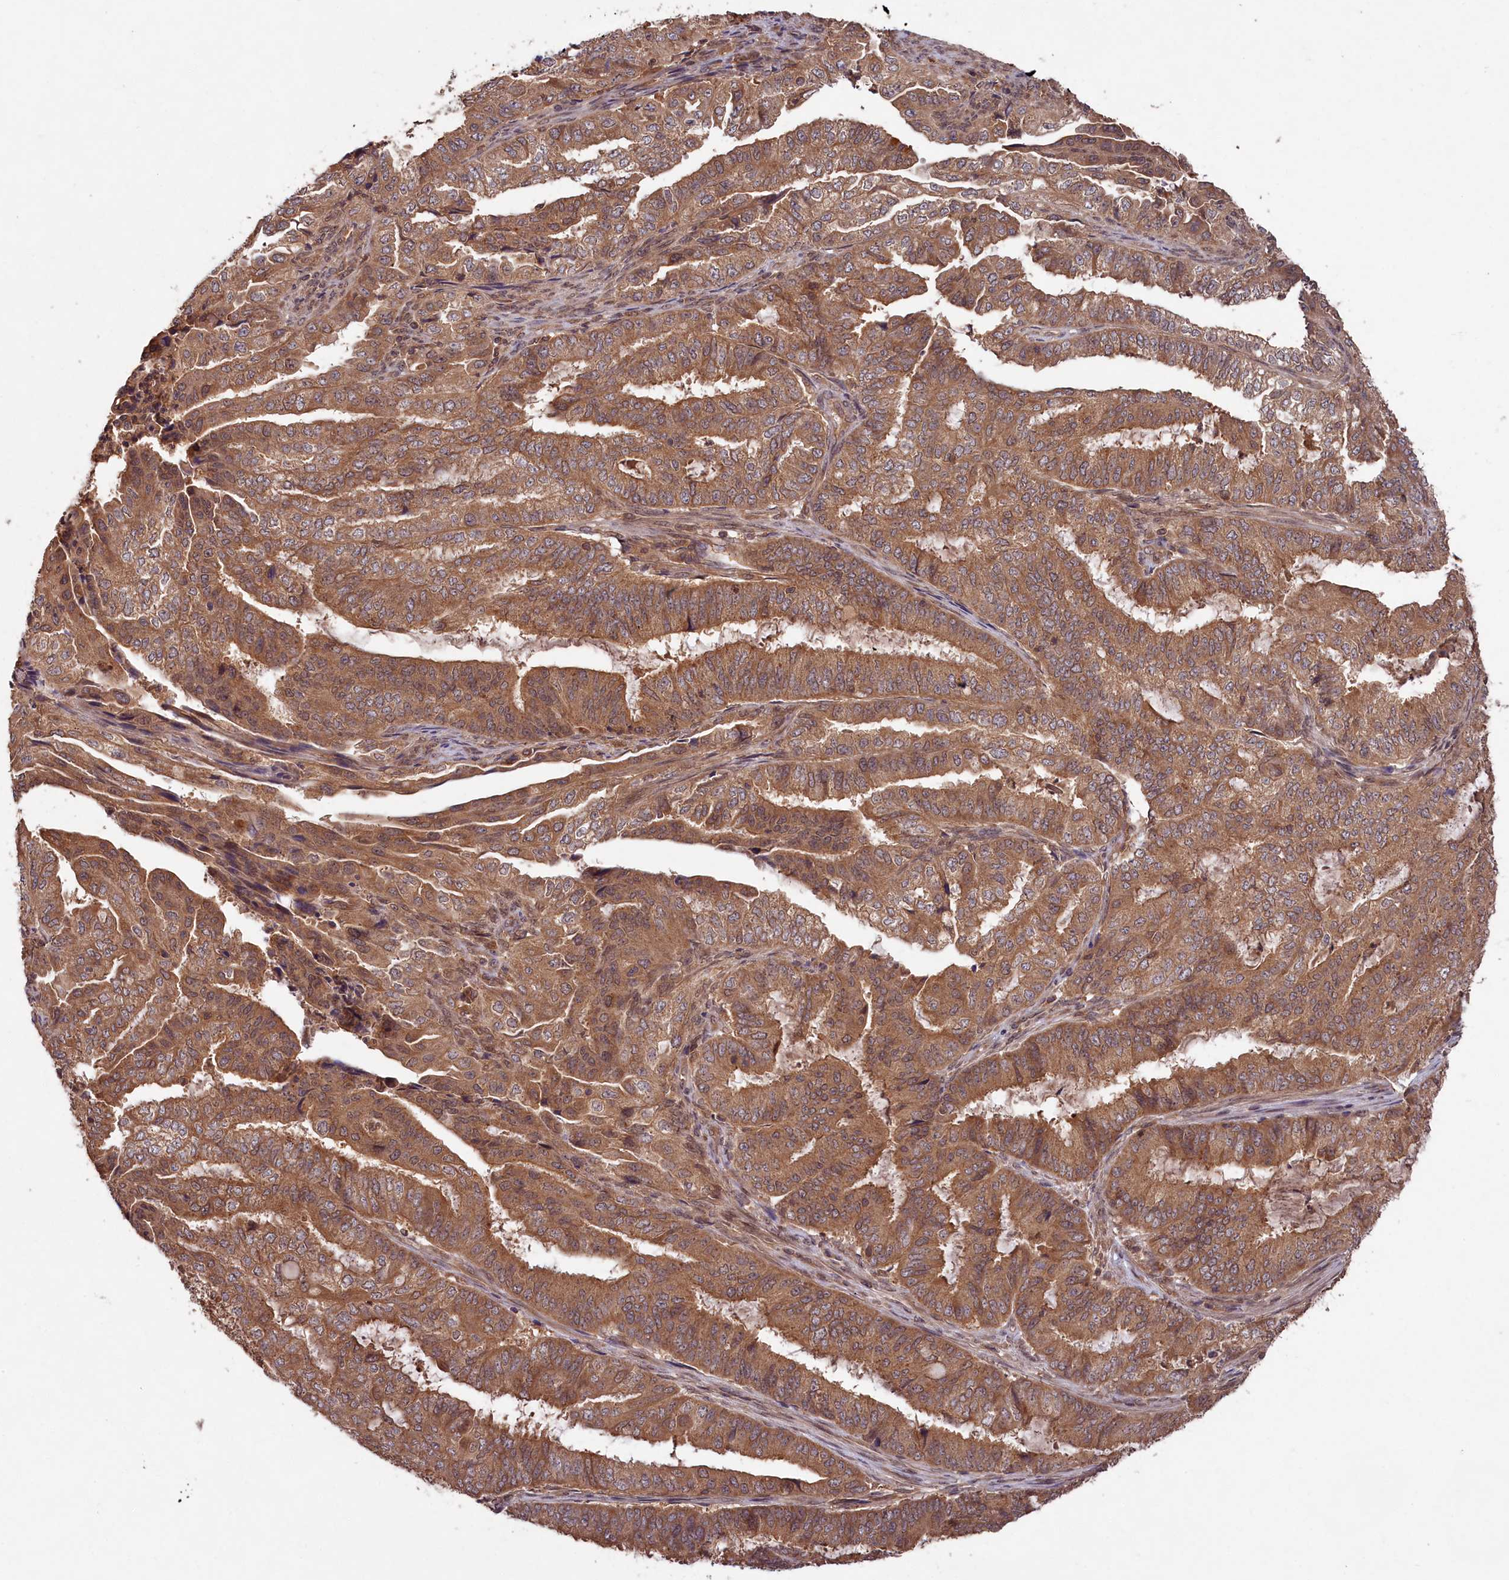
{"staining": {"intensity": "moderate", "quantity": ">75%", "location": "cytoplasmic/membranous"}, "tissue": "endometrial cancer", "cell_type": "Tumor cells", "image_type": "cancer", "snomed": [{"axis": "morphology", "description": "Adenocarcinoma, NOS"}, {"axis": "topography", "description": "Endometrium"}], "caption": "Protein staining reveals moderate cytoplasmic/membranous staining in about >75% of tumor cells in endometrial cancer.", "gene": "CHAC1", "patient": {"sex": "female", "age": 51}}